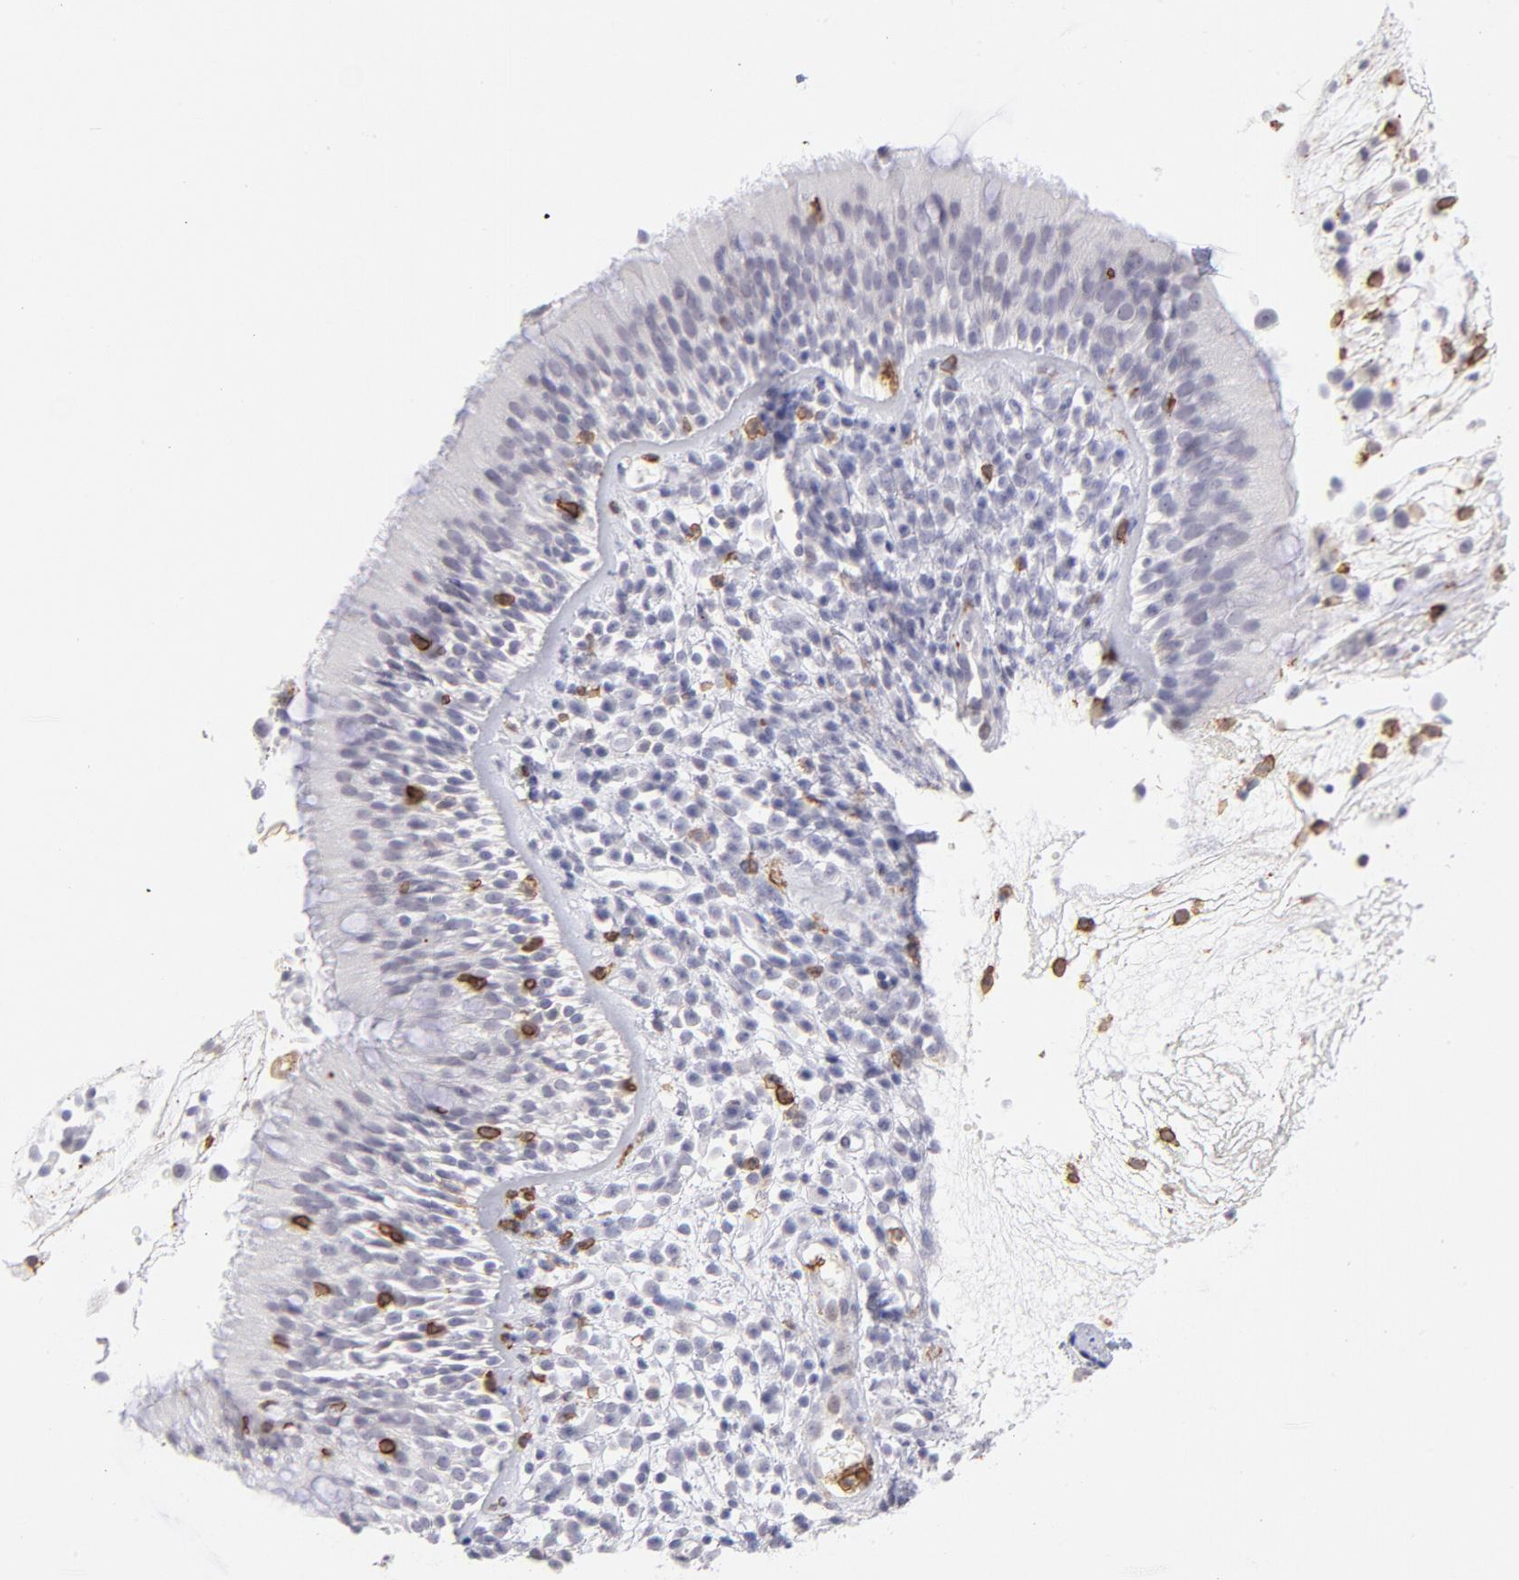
{"staining": {"intensity": "negative", "quantity": "none", "location": "none"}, "tissue": "nasopharynx", "cell_type": "Respiratory epithelial cells", "image_type": "normal", "snomed": [{"axis": "morphology", "description": "Normal tissue, NOS"}, {"axis": "morphology", "description": "Inflammation, NOS"}, {"axis": "morphology", "description": "Malignant melanoma, Metastatic site"}, {"axis": "topography", "description": "Nasopharynx"}], "caption": "A micrograph of nasopharynx stained for a protein reveals no brown staining in respiratory epithelial cells. (DAB (3,3'-diaminobenzidine) immunohistochemistry, high magnification).", "gene": "LTB4R", "patient": {"sex": "female", "age": 55}}